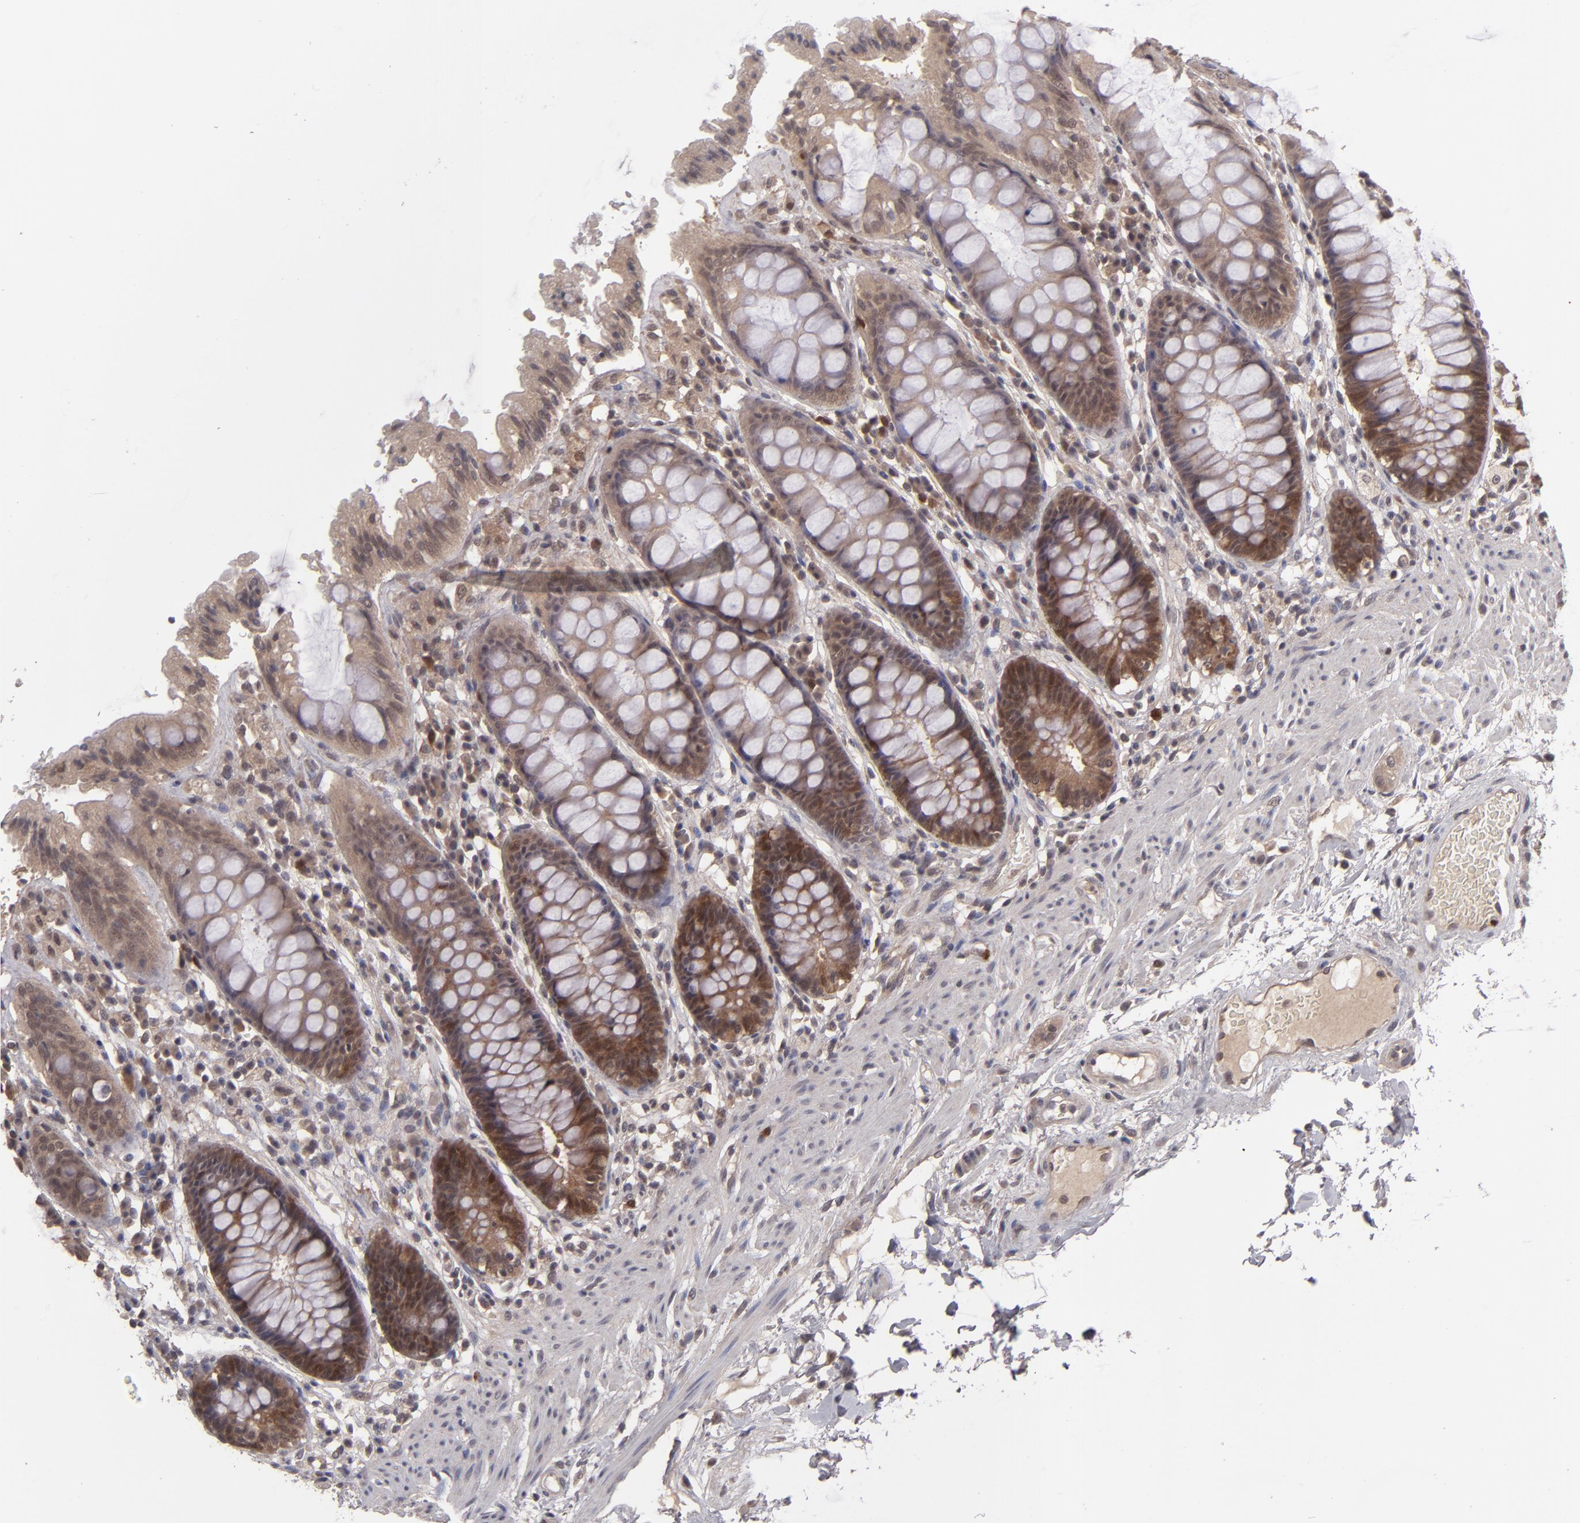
{"staining": {"intensity": "moderate", "quantity": ">75%", "location": "cytoplasmic/membranous"}, "tissue": "rectum", "cell_type": "Glandular cells", "image_type": "normal", "snomed": [{"axis": "morphology", "description": "Normal tissue, NOS"}, {"axis": "topography", "description": "Rectum"}], "caption": "Rectum stained for a protein reveals moderate cytoplasmic/membranous positivity in glandular cells.", "gene": "TYMS", "patient": {"sex": "female", "age": 46}}